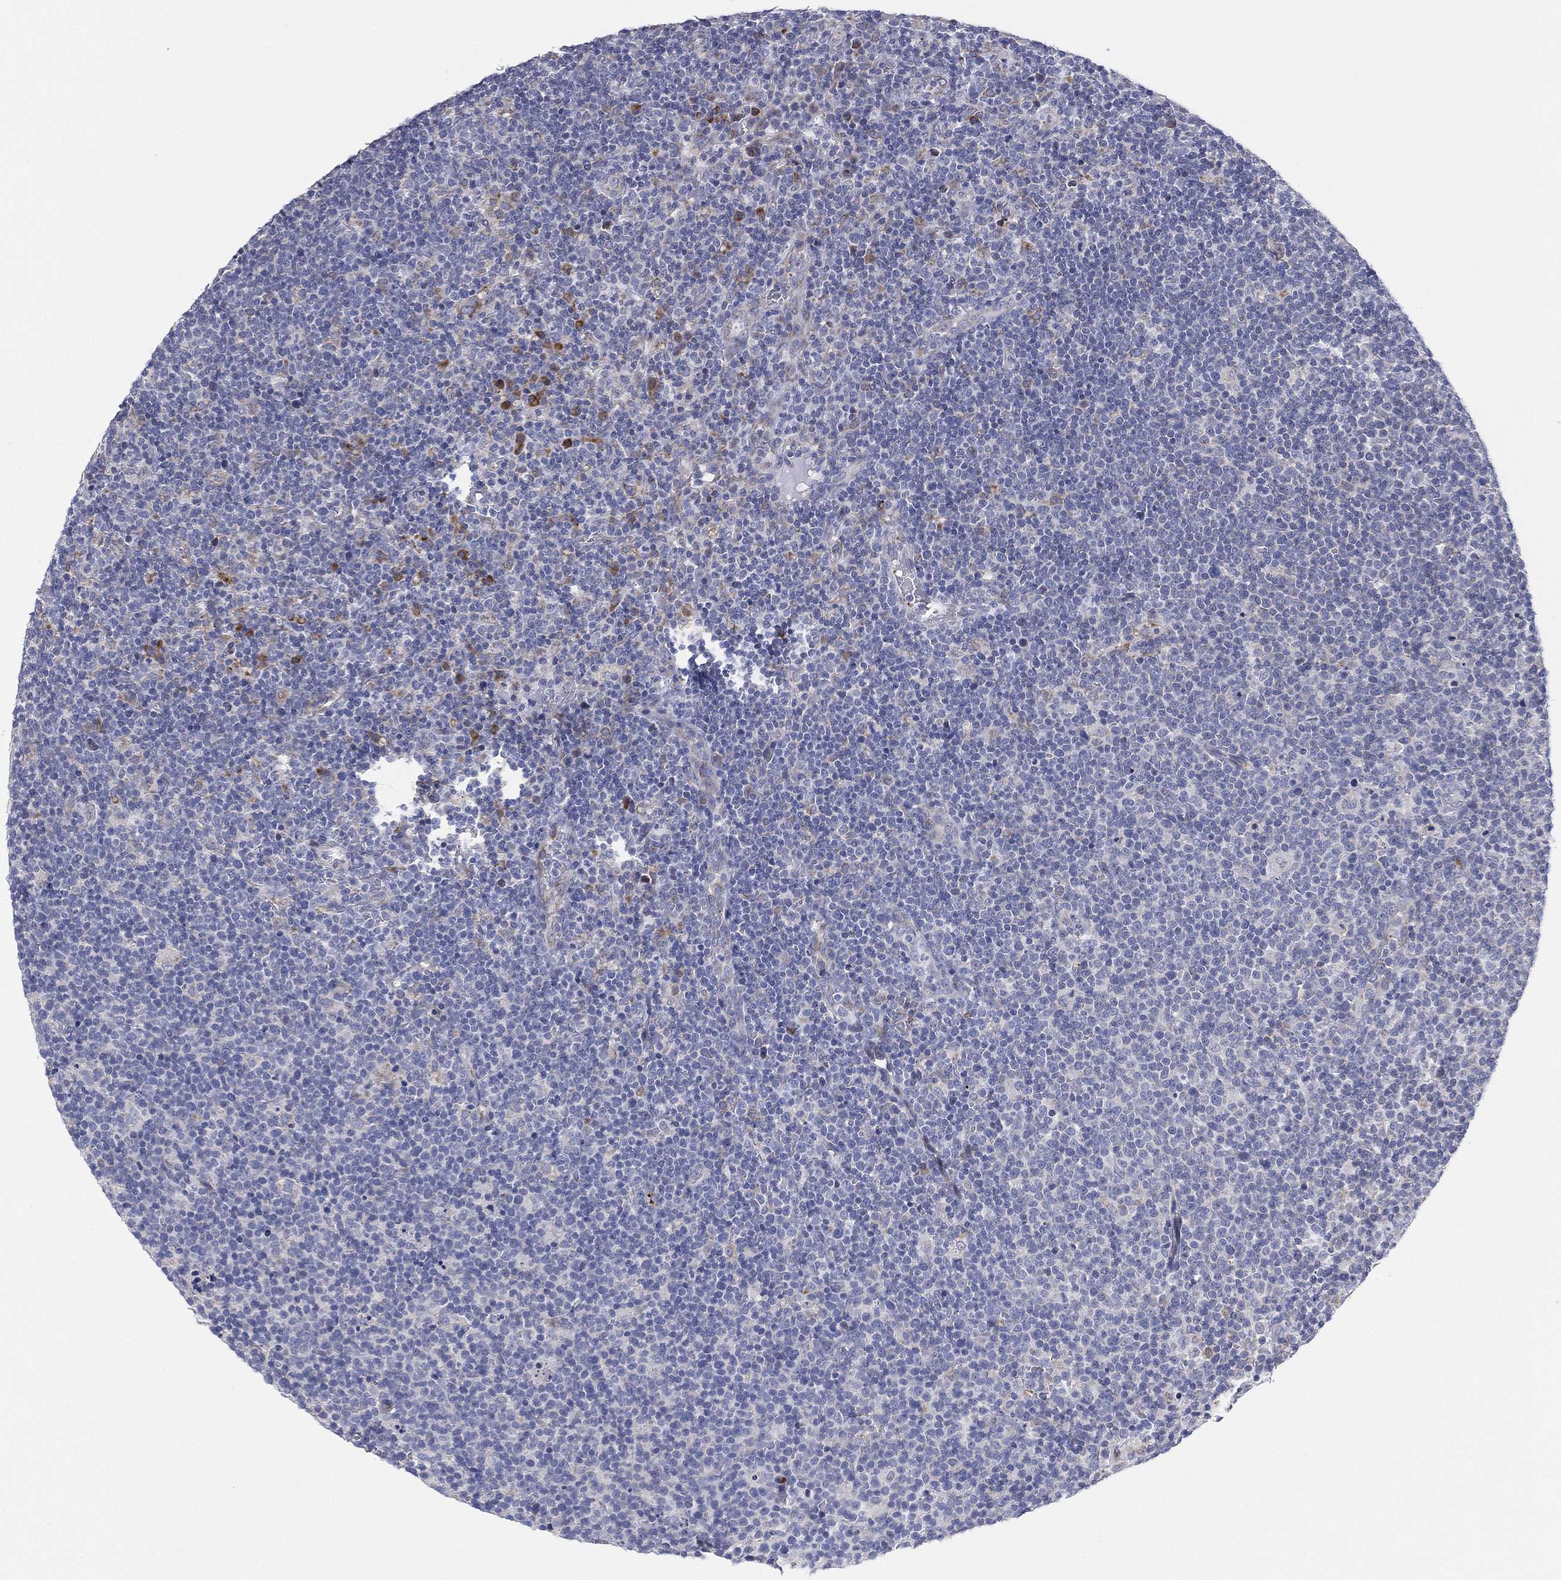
{"staining": {"intensity": "negative", "quantity": "none", "location": "none"}, "tissue": "lymphoma", "cell_type": "Tumor cells", "image_type": "cancer", "snomed": [{"axis": "morphology", "description": "Malignant lymphoma, non-Hodgkin's type, High grade"}, {"axis": "topography", "description": "Lymph node"}], "caption": "Malignant lymphoma, non-Hodgkin's type (high-grade) was stained to show a protein in brown. There is no significant staining in tumor cells. Nuclei are stained in blue.", "gene": "TMEM40", "patient": {"sex": "male", "age": 61}}